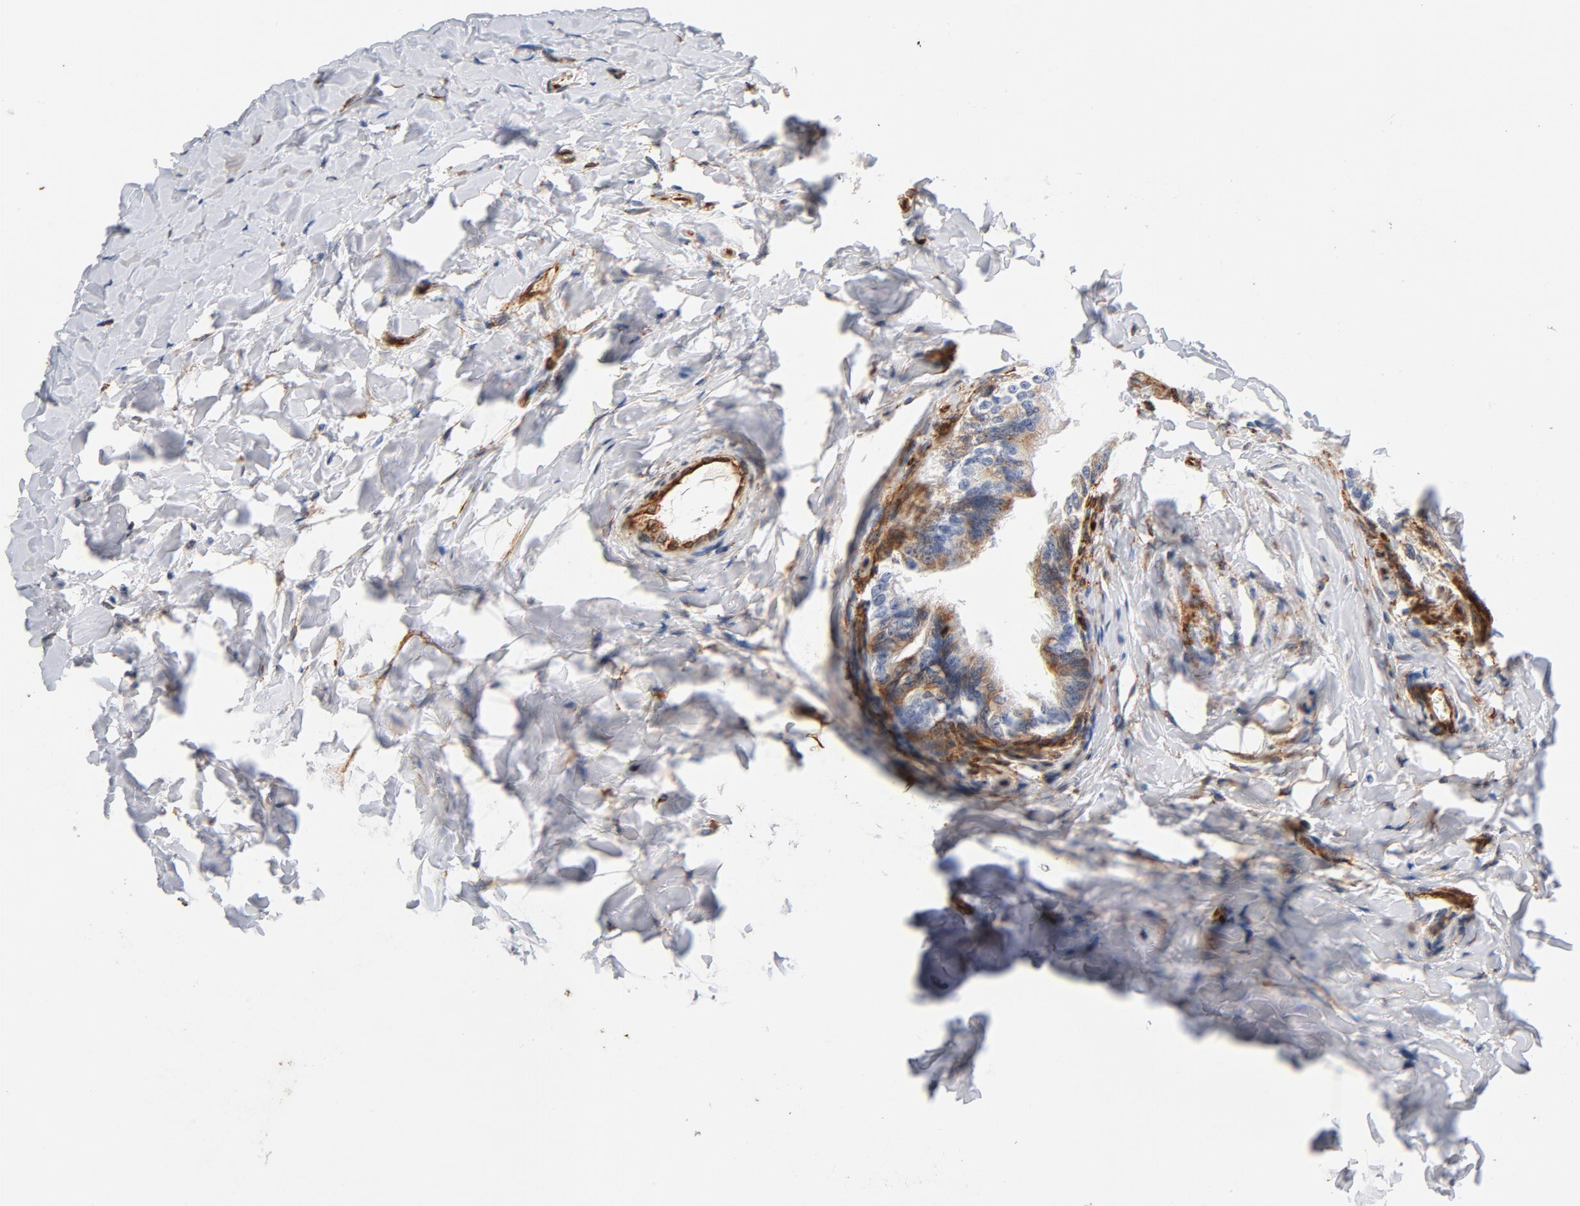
{"staining": {"intensity": "negative", "quantity": "none", "location": "none"}, "tissue": "epididymis", "cell_type": "Glandular cells", "image_type": "normal", "snomed": [{"axis": "morphology", "description": "Normal tissue, NOS"}, {"axis": "topography", "description": "Soft tissue"}, {"axis": "topography", "description": "Epididymis"}], "caption": "Immunohistochemistry (IHC) image of benign human epididymis stained for a protein (brown), which reveals no staining in glandular cells.", "gene": "SERPINH1", "patient": {"sex": "male", "age": 26}}